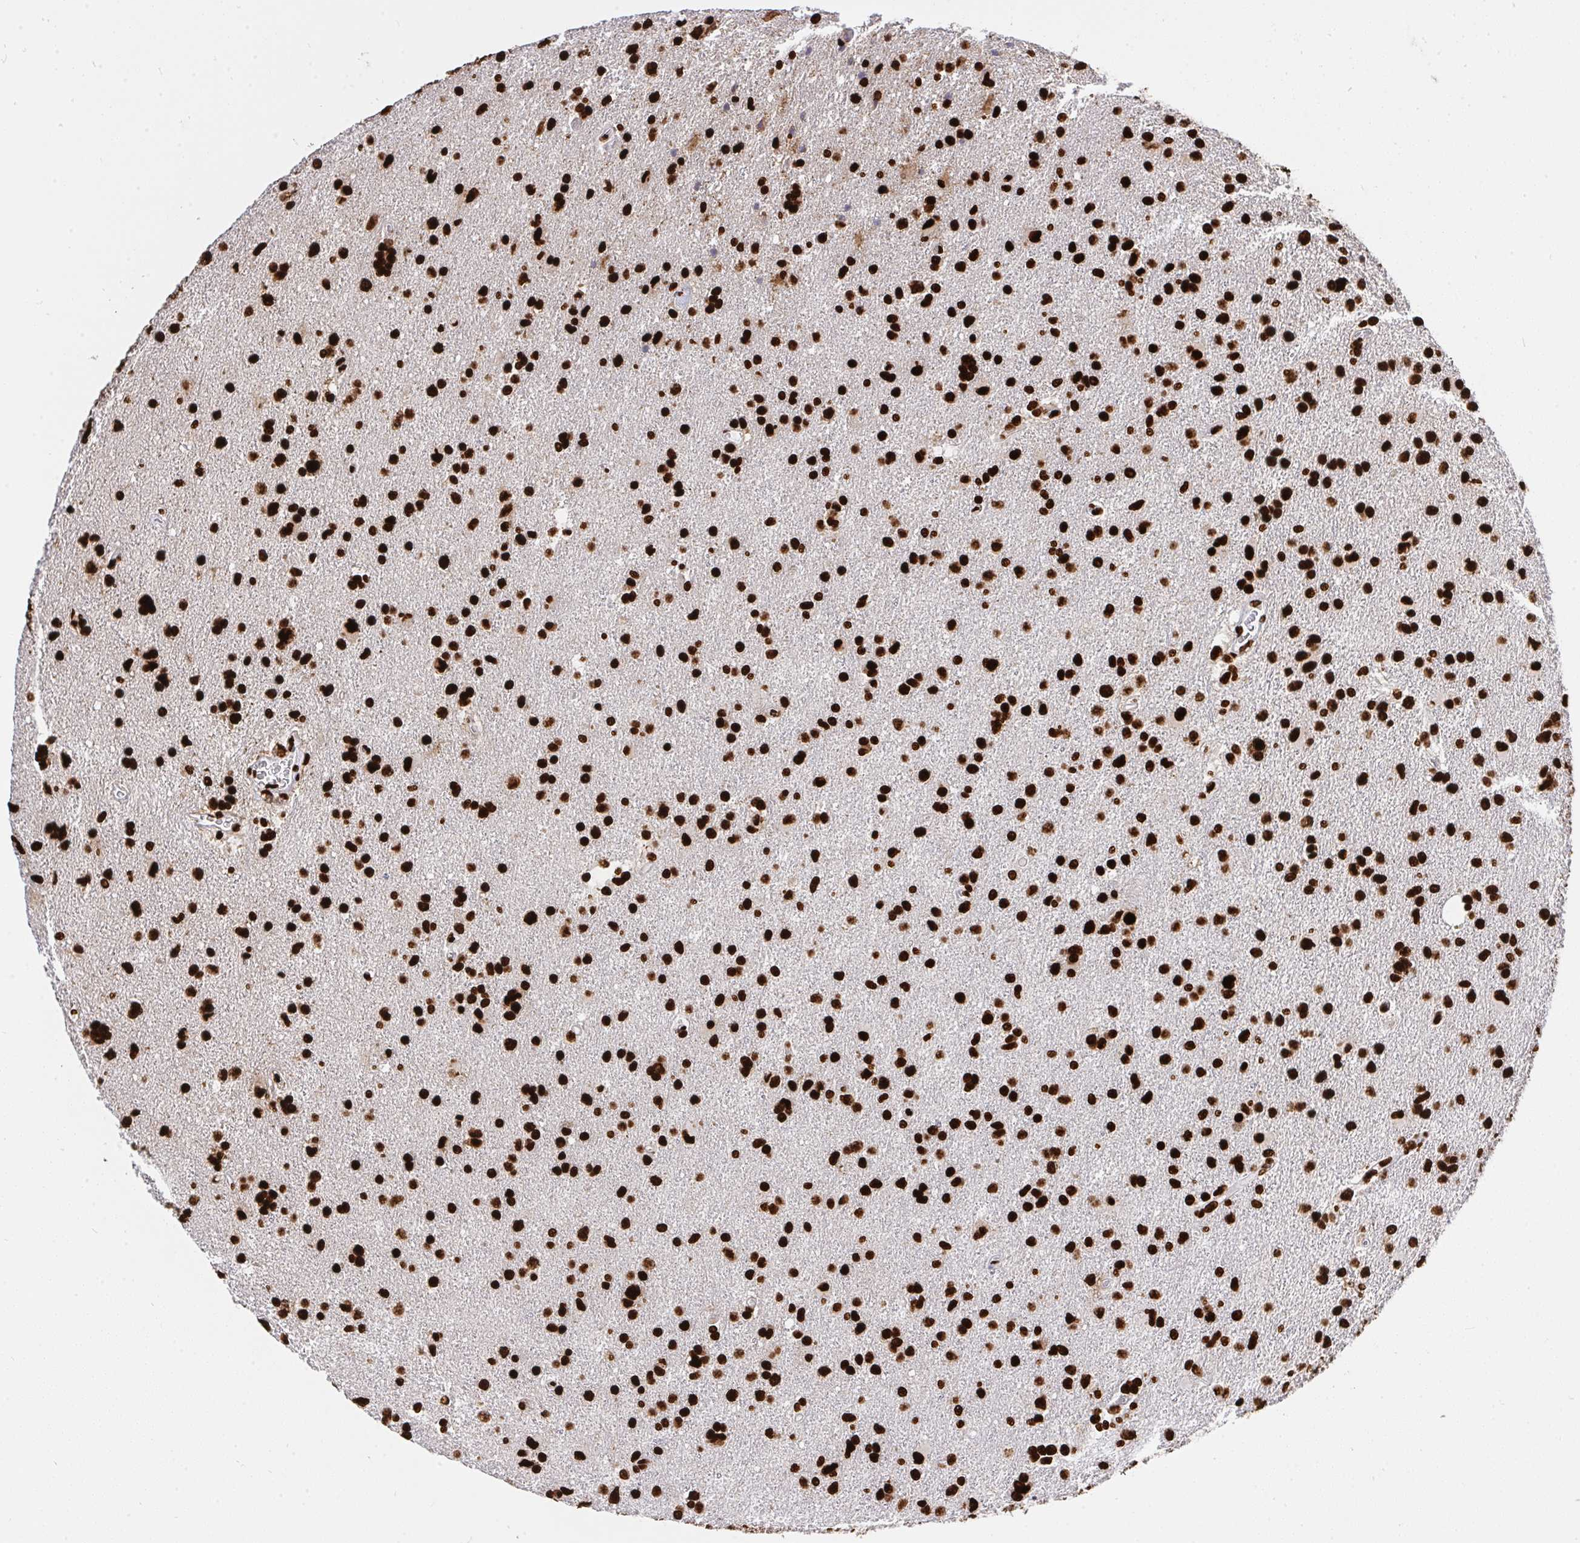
{"staining": {"intensity": "strong", "quantity": ">75%", "location": "nuclear"}, "tissue": "glioma", "cell_type": "Tumor cells", "image_type": "cancer", "snomed": [{"axis": "morphology", "description": "Glioma, malignant, High grade"}, {"axis": "topography", "description": "Brain"}], "caption": "A brown stain shows strong nuclear expression of a protein in malignant high-grade glioma tumor cells. (Brightfield microscopy of DAB IHC at high magnification).", "gene": "HNRNPL", "patient": {"sex": "male", "age": 68}}